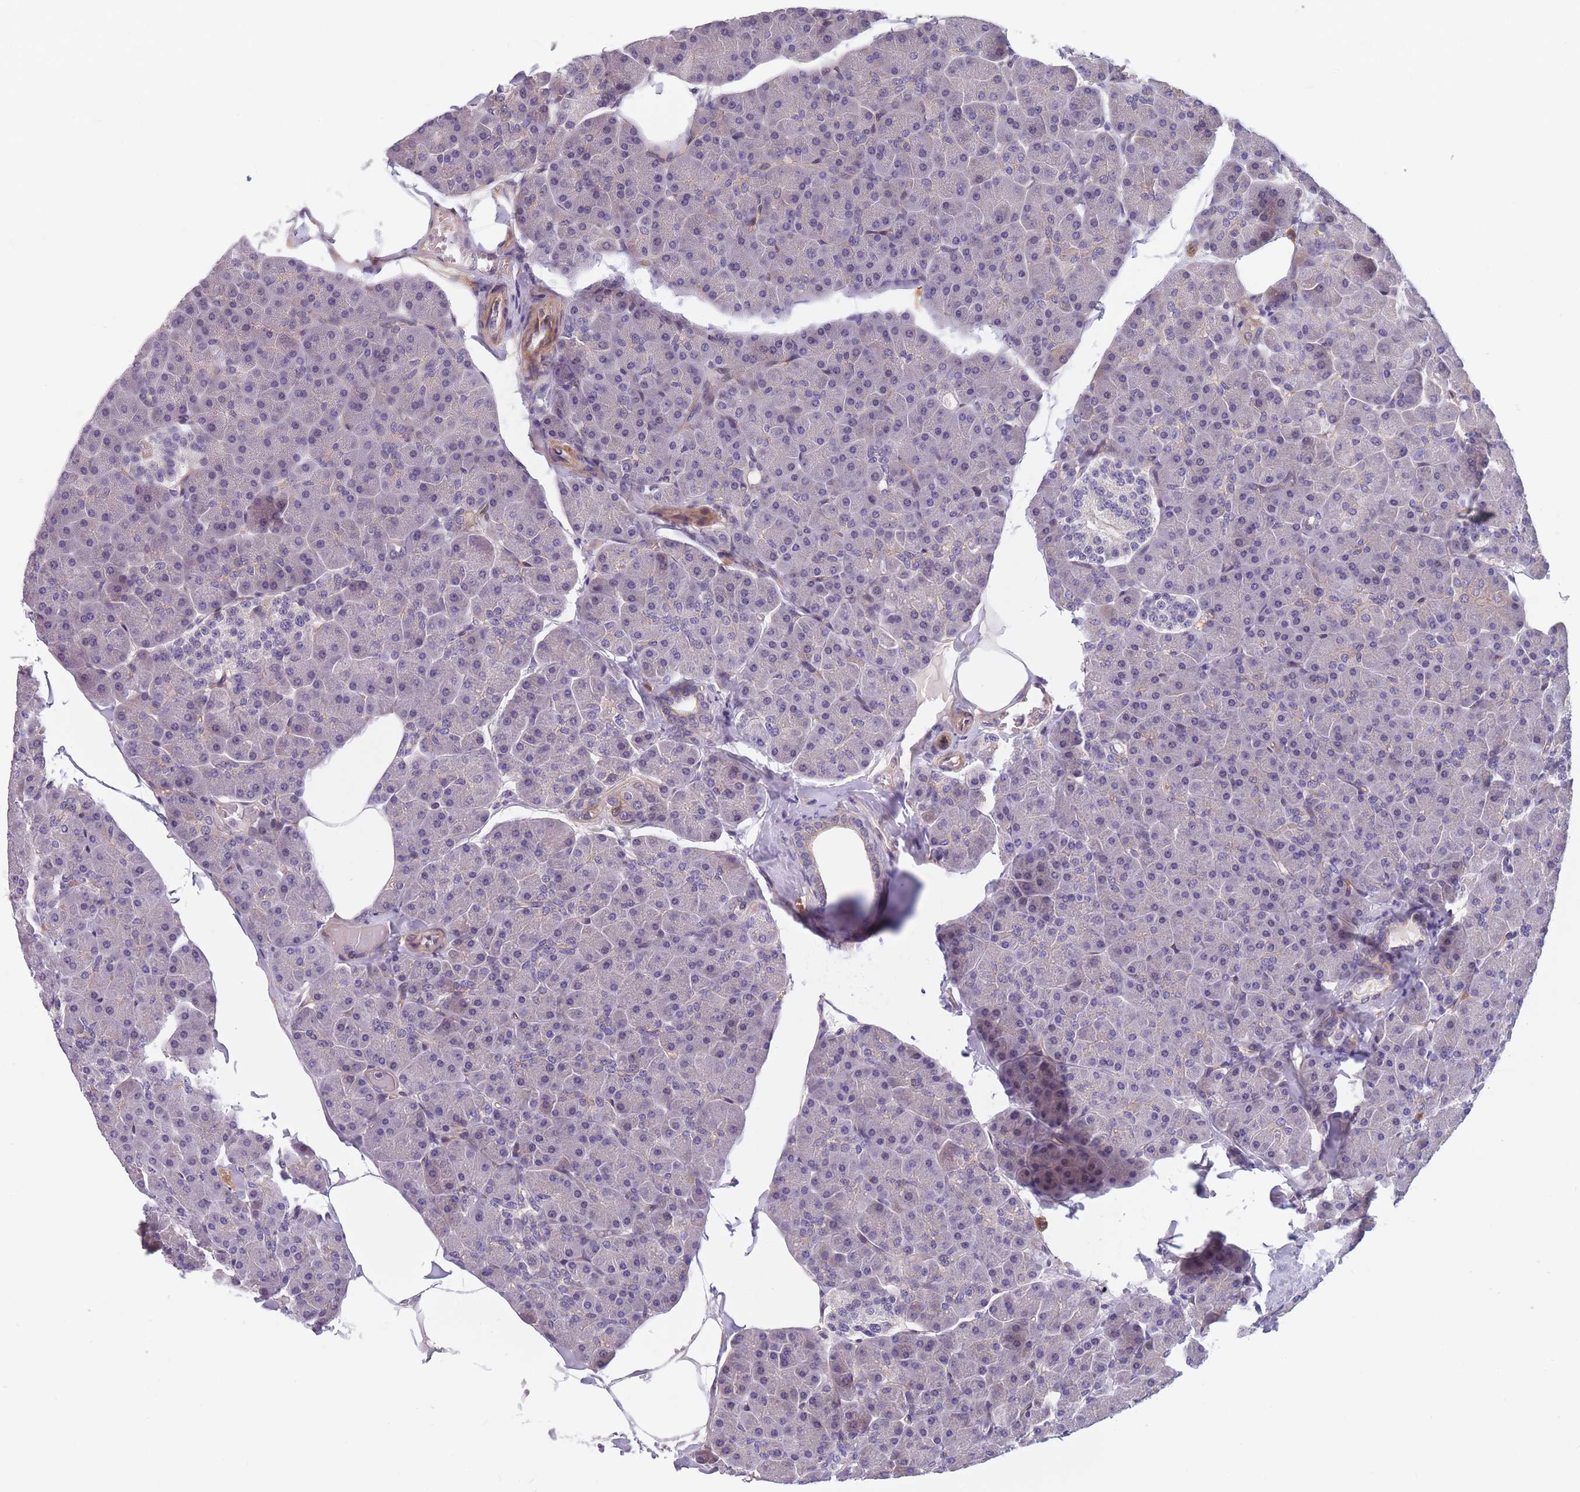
{"staining": {"intensity": "weak", "quantity": "<25%", "location": "cytoplasmic/membranous"}, "tissue": "pancreas", "cell_type": "Exocrine glandular cells", "image_type": "normal", "snomed": [{"axis": "morphology", "description": "Normal tissue, NOS"}, {"axis": "topography", "description": "Pancreas"}], "caption": "Exocrine glandular cells are negative for protein expression in benign human pancreas. Brightfield microscopy of immunohistochemistry stained with DAB (brown) and hematoxylin (blue), captured at high magnification.", "gene": "FAM83F", "patient": {"sex": "male", "age": 35}}